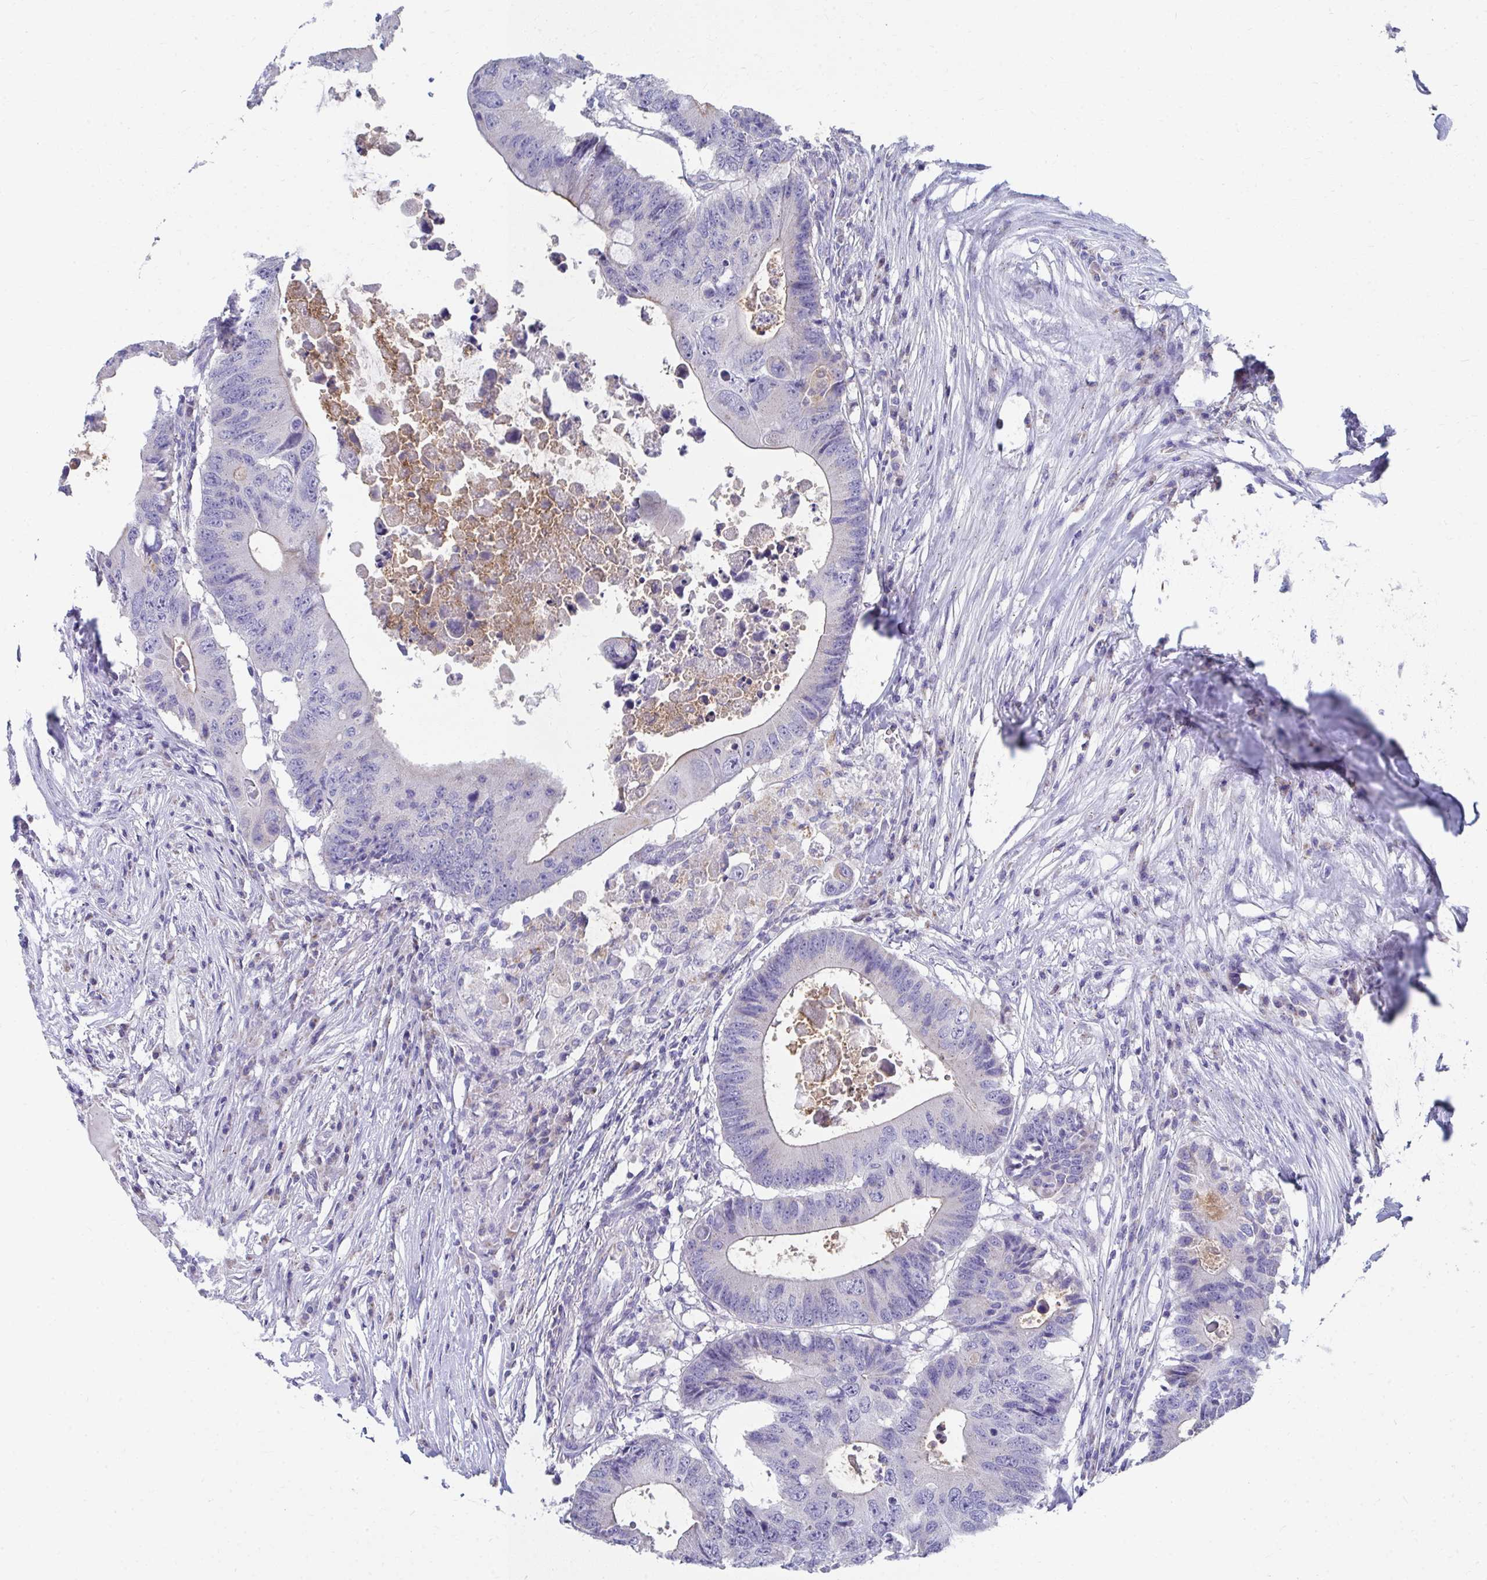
{"staining": {"intensity": "negative", "quantity": "none", "location": "none"}, "tissue": "colorectal cancer", "cell_type": "Tumor cells", "image_type": "cancer", "snomed": [{"axis": "morphology", "description": "Adenocarcinoma, NOS"}, {"axis": "topography", "description": "Colon"}], "caption": "The photomicrograph displays no significant expression in tumor cells of colorectal cancer (adenocarcinoma). Nuclei are stained in blue.", "gene": "TMPRSS2", "patient": {"sex": "male", "age": 71}}